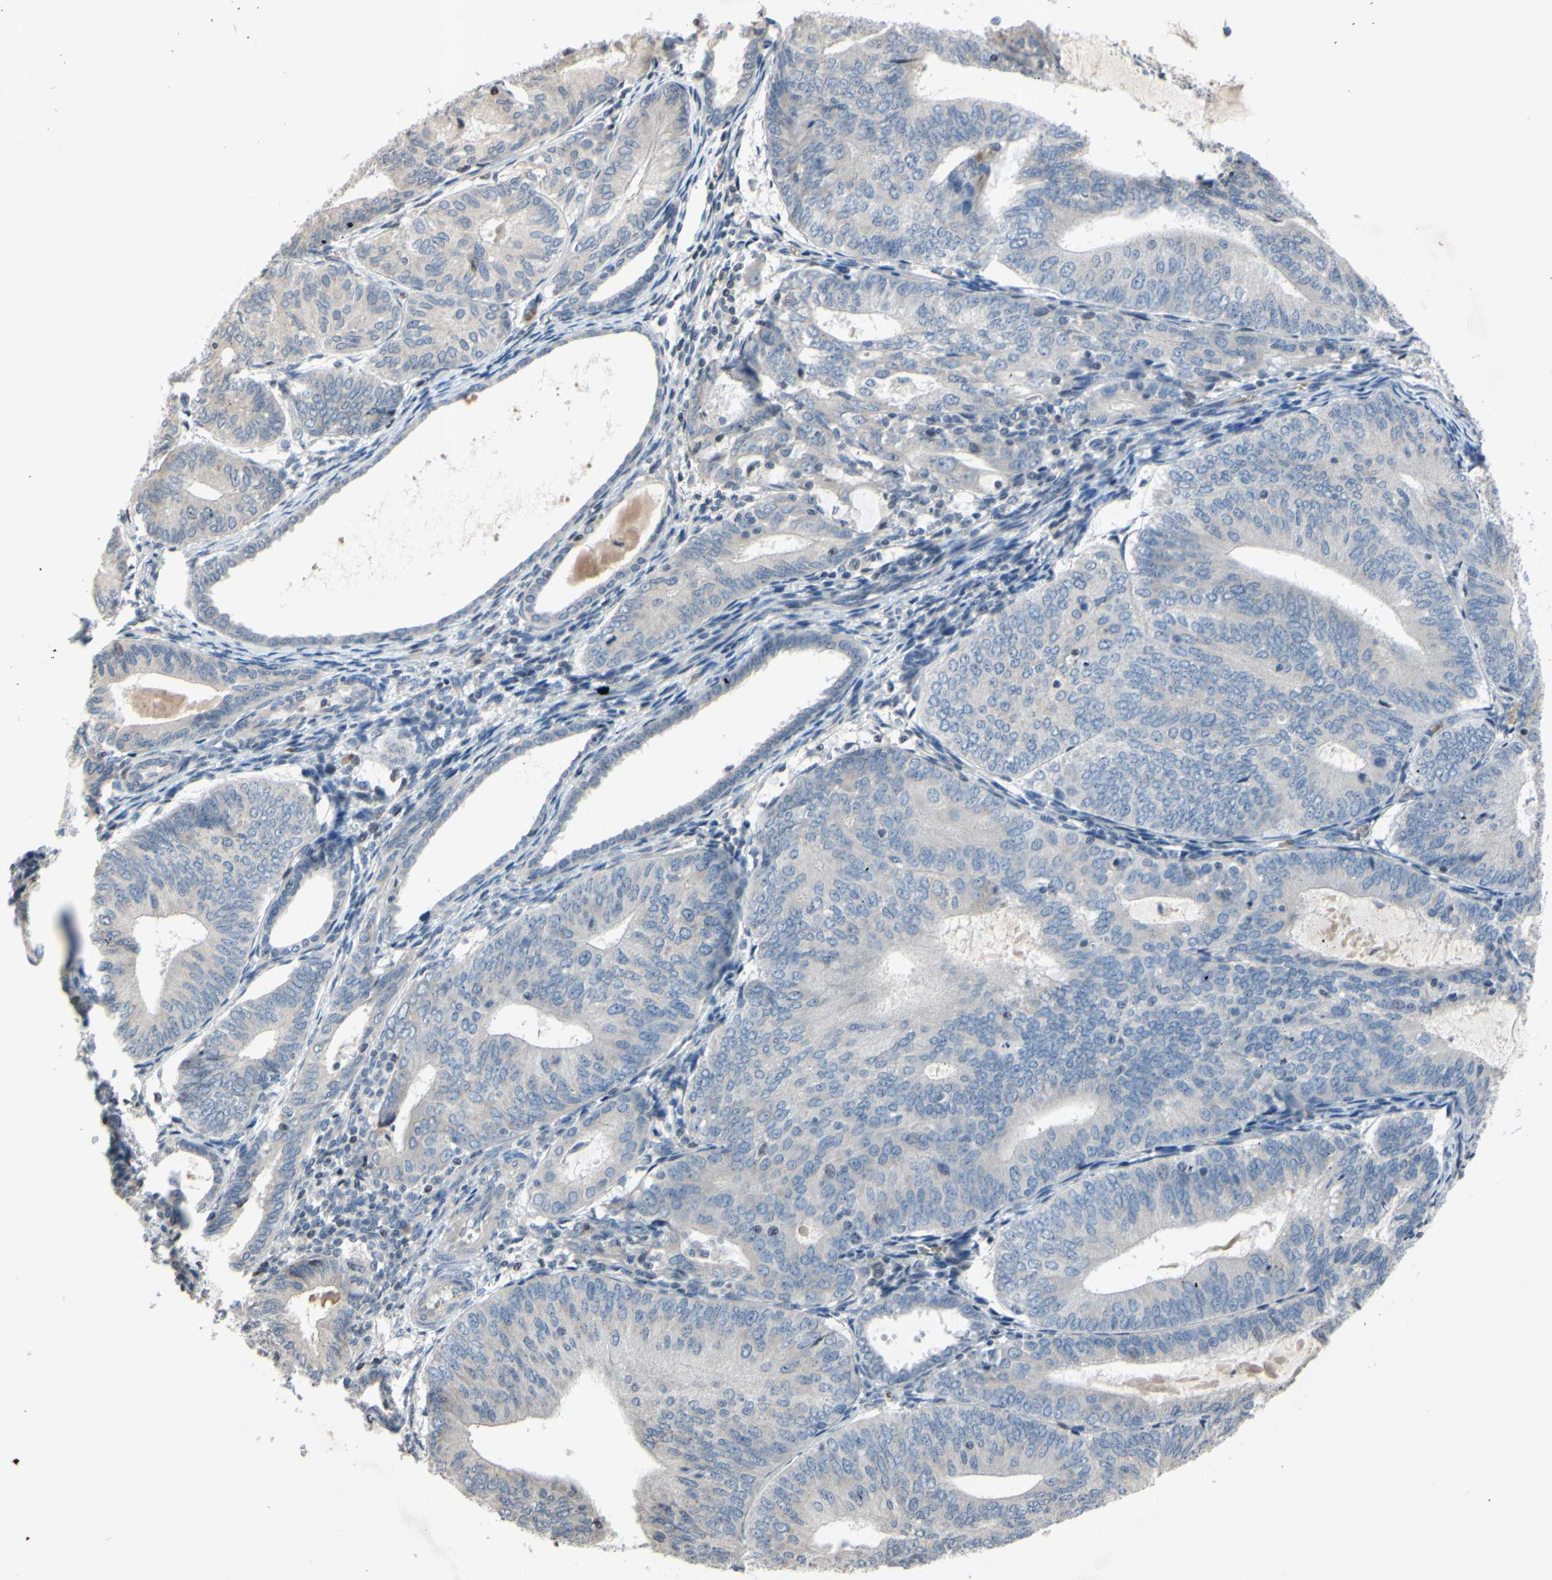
{"staining": {"intensity": "negative", "quantity": "none", "location": "none"}, "tissue": "endometrial cancer", "cell_type": "Tumor cells", "image_type": "cancer", "snomed": [{"axis": "morphology", "description": "Adenocarcinoma, NOS"}, {"axis": "topography", "description": "Endometrium"}], "caption": "Immunohistochemistry image of endometrial cancer stained for a protein (brown), which exhibits no positivity in tumor cells.", "gene": "ARG1", "patient": {"sex": "female", "age": 81}}